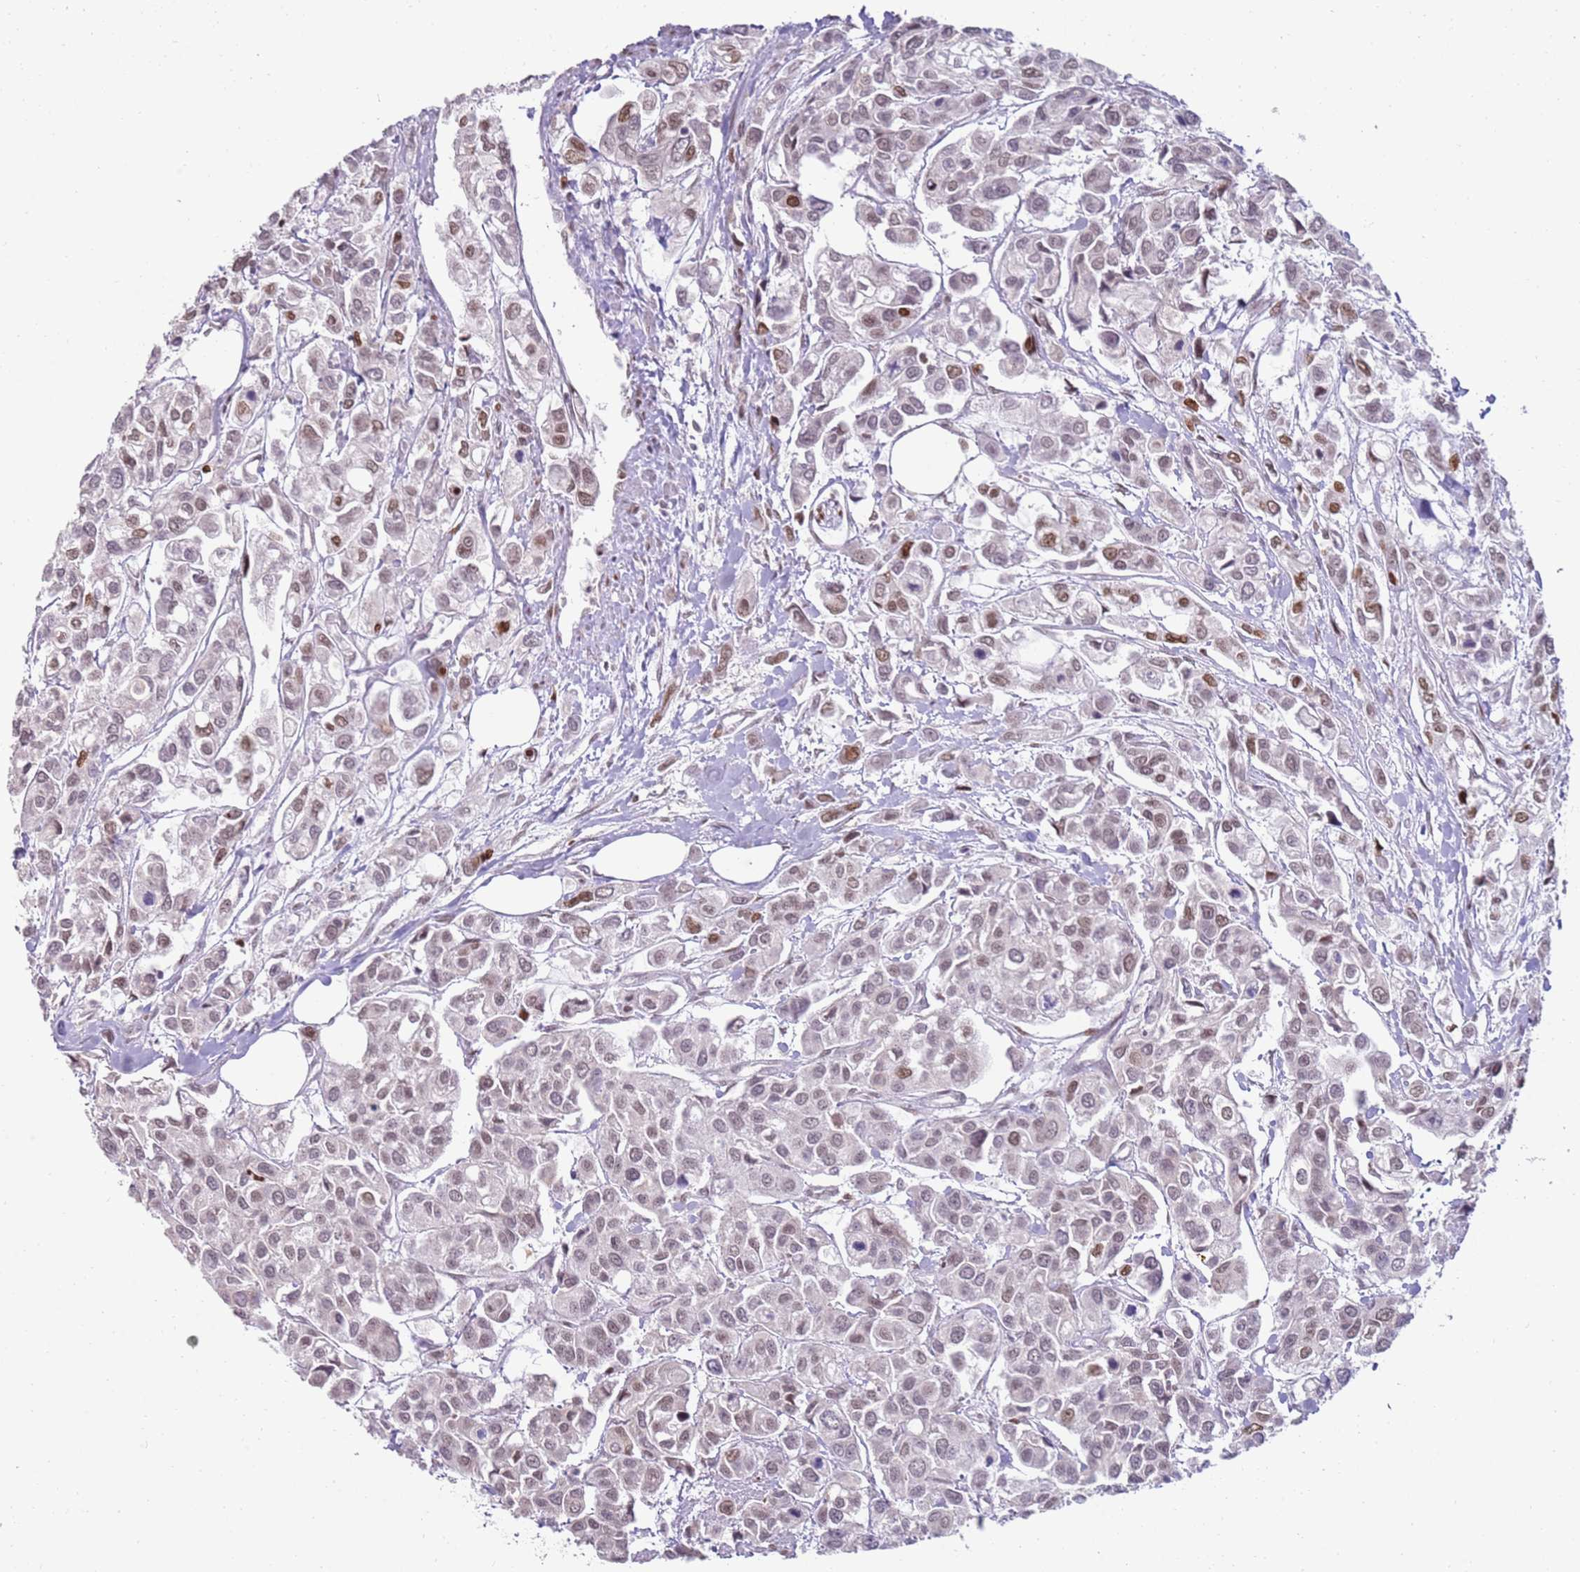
{"staining": {"intensity": "moderate", "quantity": "25%-75%", "location": "nuclear"}, "tissue": "urothelial cancer", "cell_type": "Tumor cells", "image_type": "cancer", "snomed": [{"axis": "morphology", "description": "Urothelial carcinoma, High grade"}, {"axis": "topography", "description": "Urinary bladder"}], "caption": "Protein staining displays moderate nuclear positivity in approximately 25%-75% of tumor cells in urothelial cancer. (DAB (3,3'-diaminobenzidine) IHC with brightfield microscopy, high magnification).", "gene": "PHC2", "patient": {"sex": "male", "age": 67}}